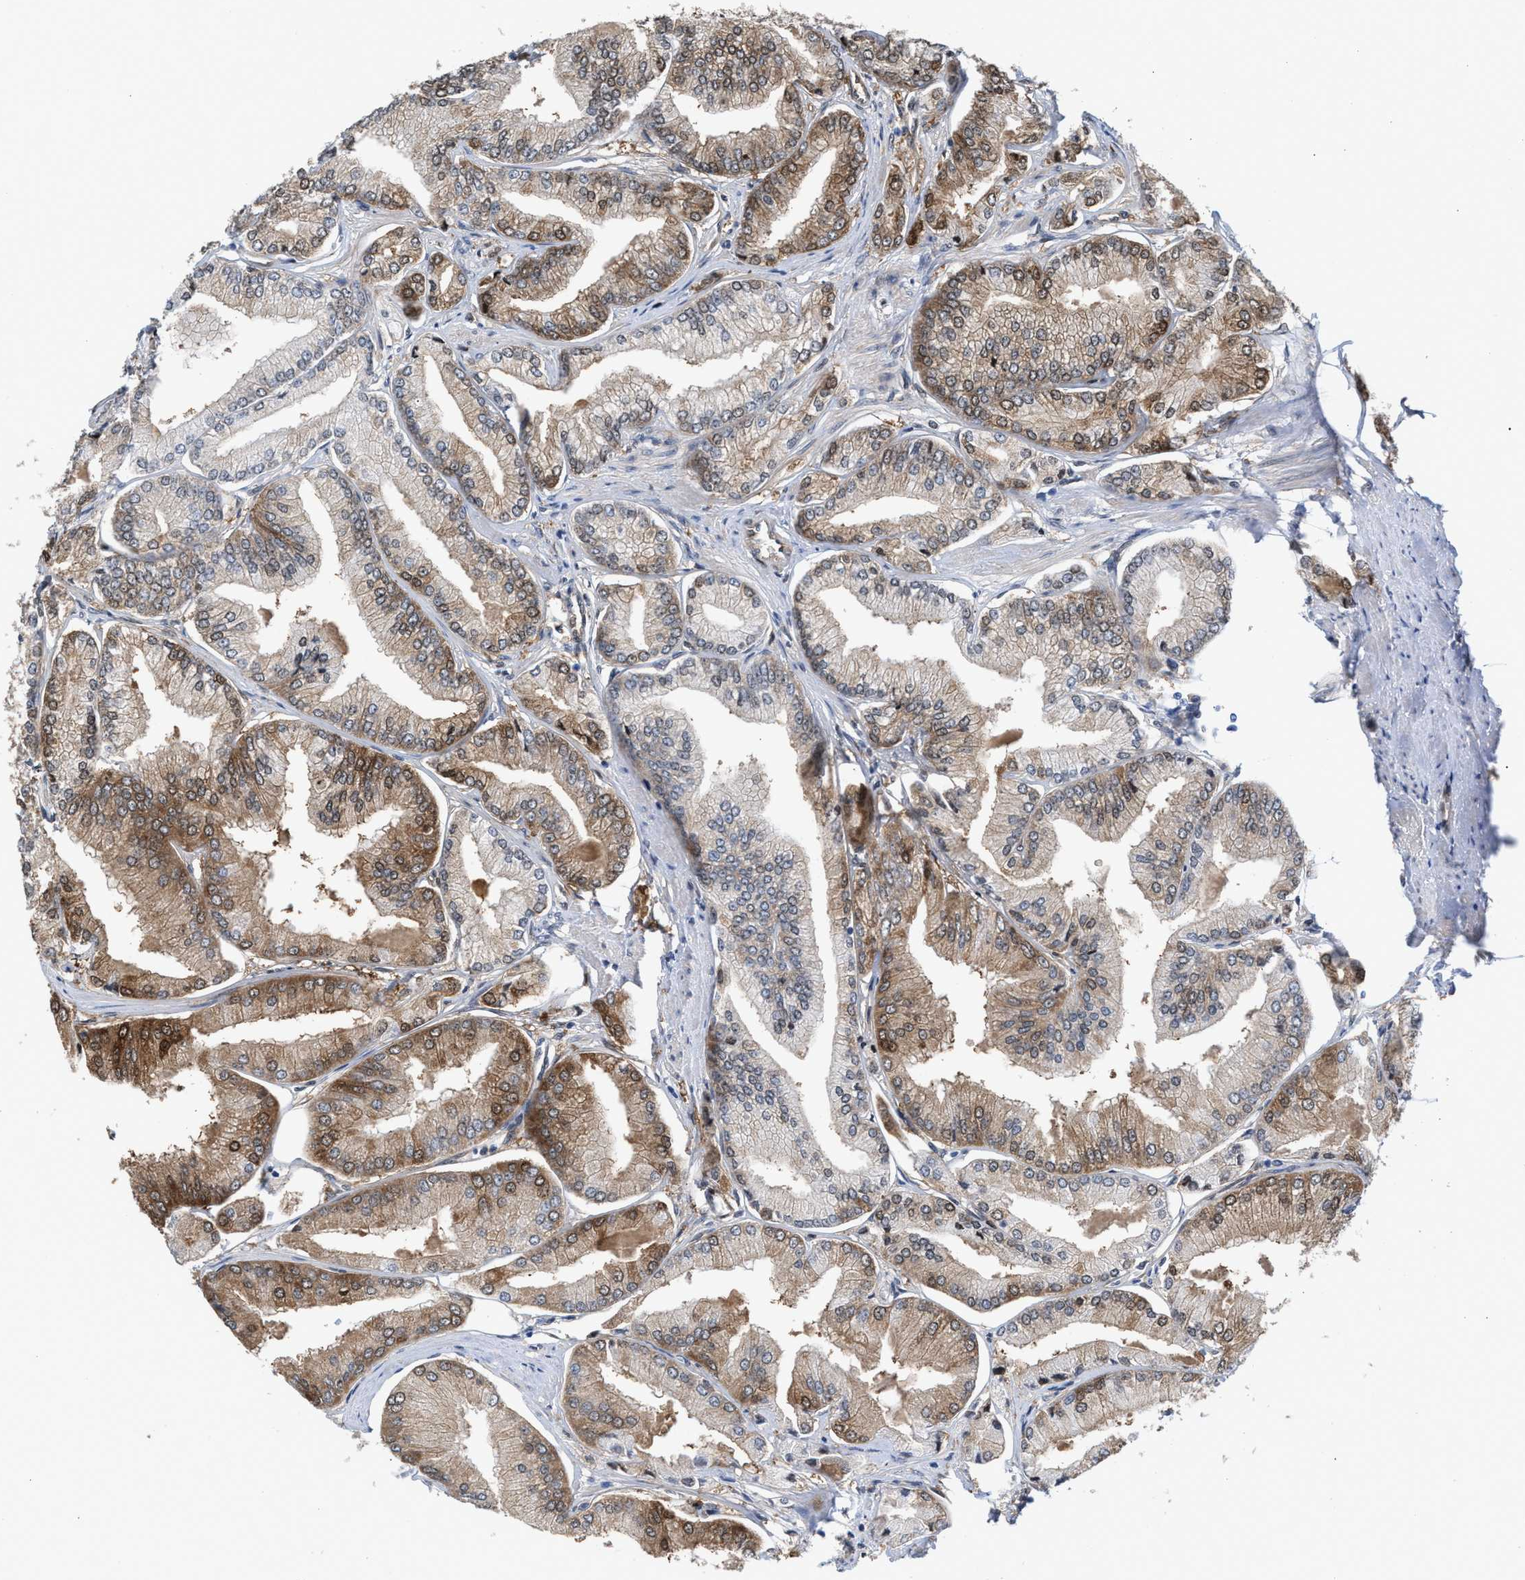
{"staining": {"intensity": "moderate", "quantity": "25%-75%", "location": "cytoplasmic/membranous"}, "tissue": "prostate cancer", "cell_type": "Tumor cells", "image_type": "cancer", "snomed": [{"axis": "morphology", "description": "Adenocarcinoma, Low grade"}, {"axis": "topography", "description": "Prostate"}], "caption": "Prostate cancer was stained to show a protein in brown. There is medium levels of moderate cytoplasmic/membranous staining in approximately 25%-75% of tumor cells. The staining is performed using DAB (3,3'-diaminobenzidine) brown chromogen to label protein expression. The nuclei are counter-stained blue using hematoxylin.", "gene": "TP53I3", "patient": {"sex": "male", "age": 52}}